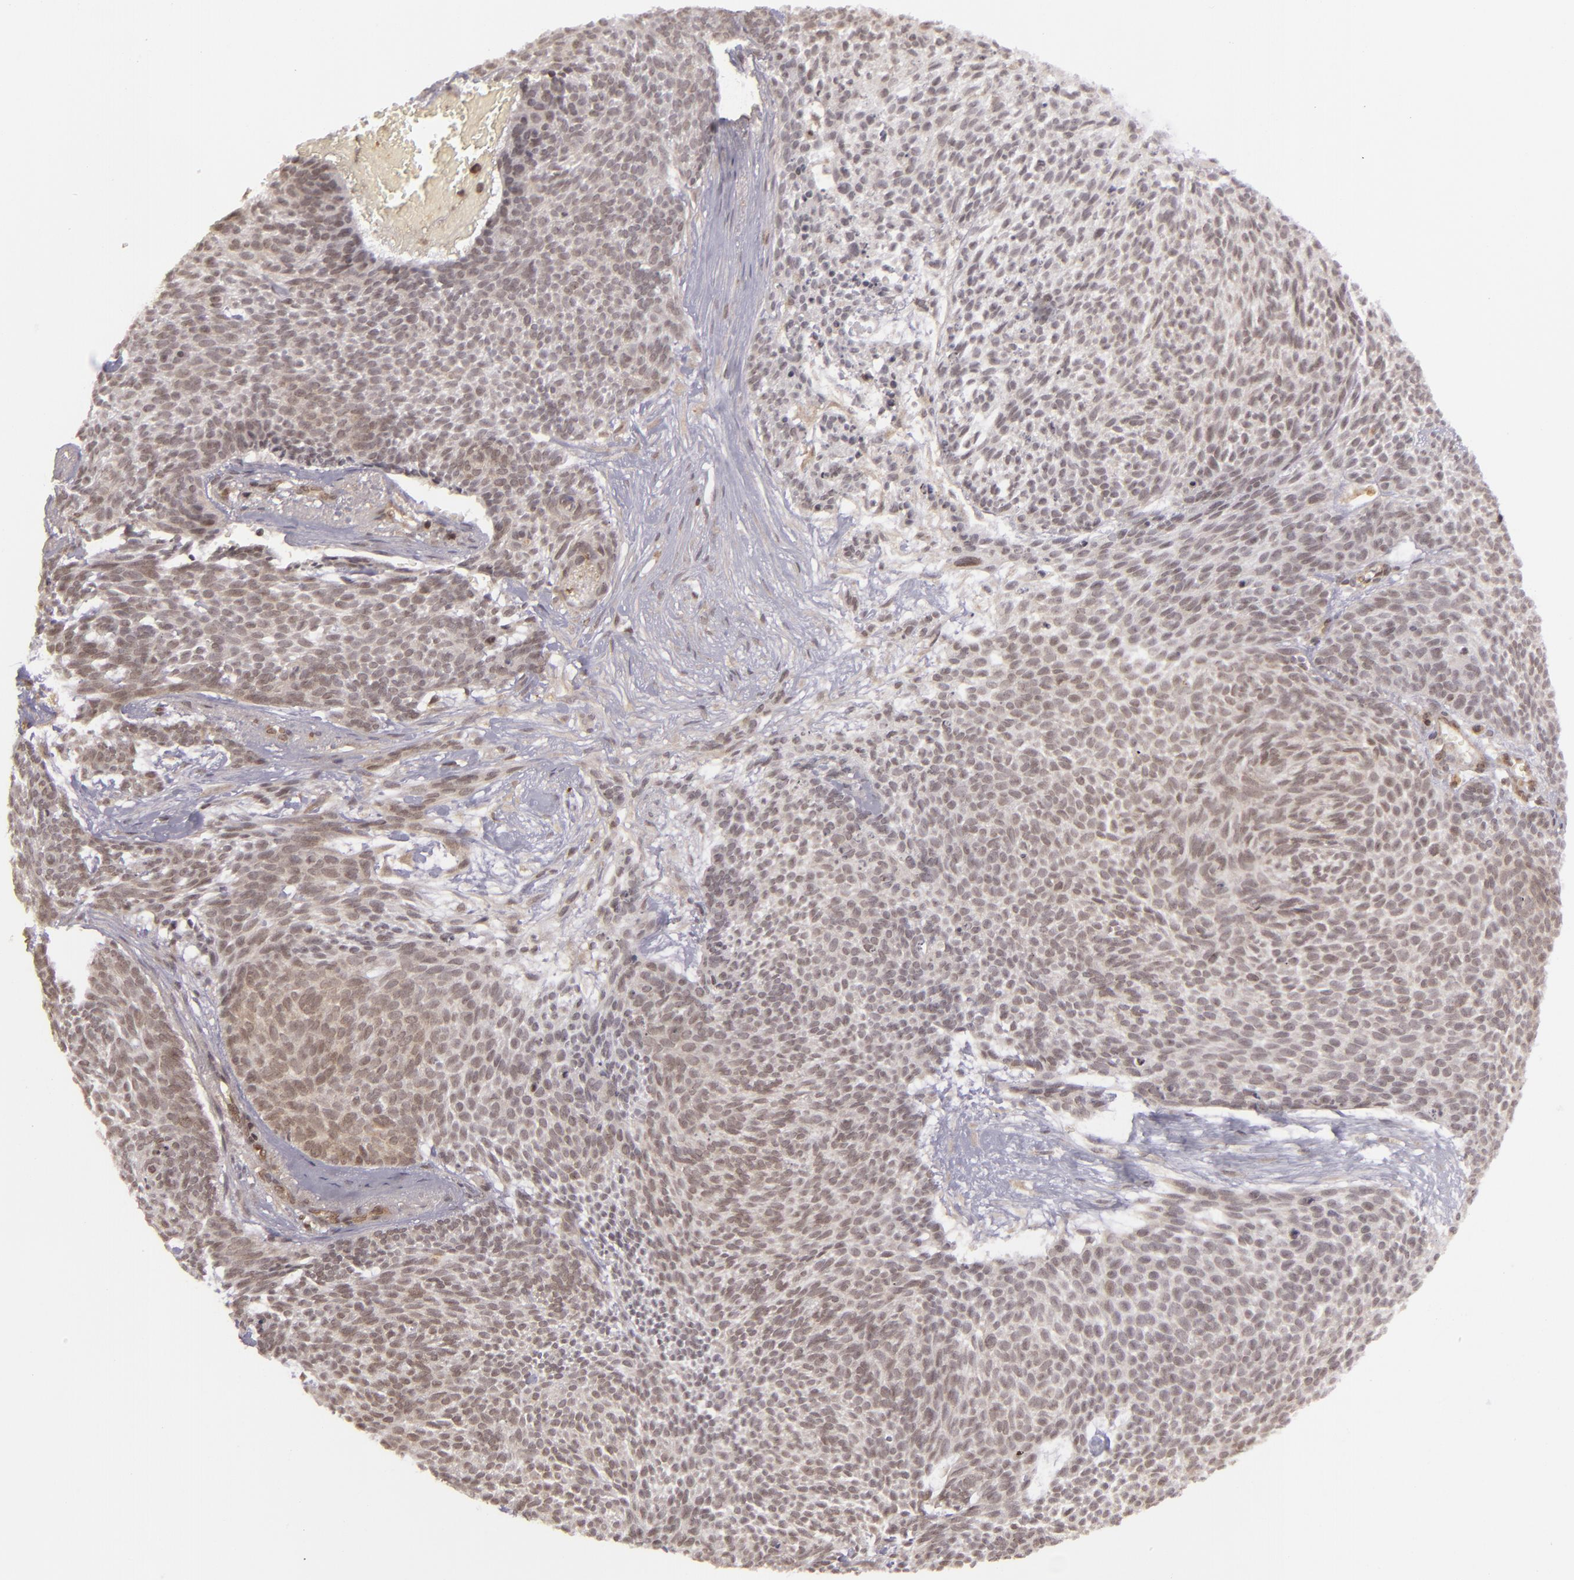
{"staining": {"intensity": "weak", "quantity": "25%-75%", "location": "nuclear"}, "tissue": "skin cancer", "cell_type": "Tumor cells", "image_type": "cancer", "snomed": [{"axis": "morphology", "description": "Basal cell carcinoma"}, {"axis": "topography", "description": "Skin"}], "caption": "DAB (3,3'-diaminobenzidine) immunohistochemical staining of skin cancer (basal cell carcinoma) demonstrates weak nuclear protein expression in about 25%-75% of tumor cells.", "gene": "ZBTB33", "patient": {"sex": "male", "age": 84}}